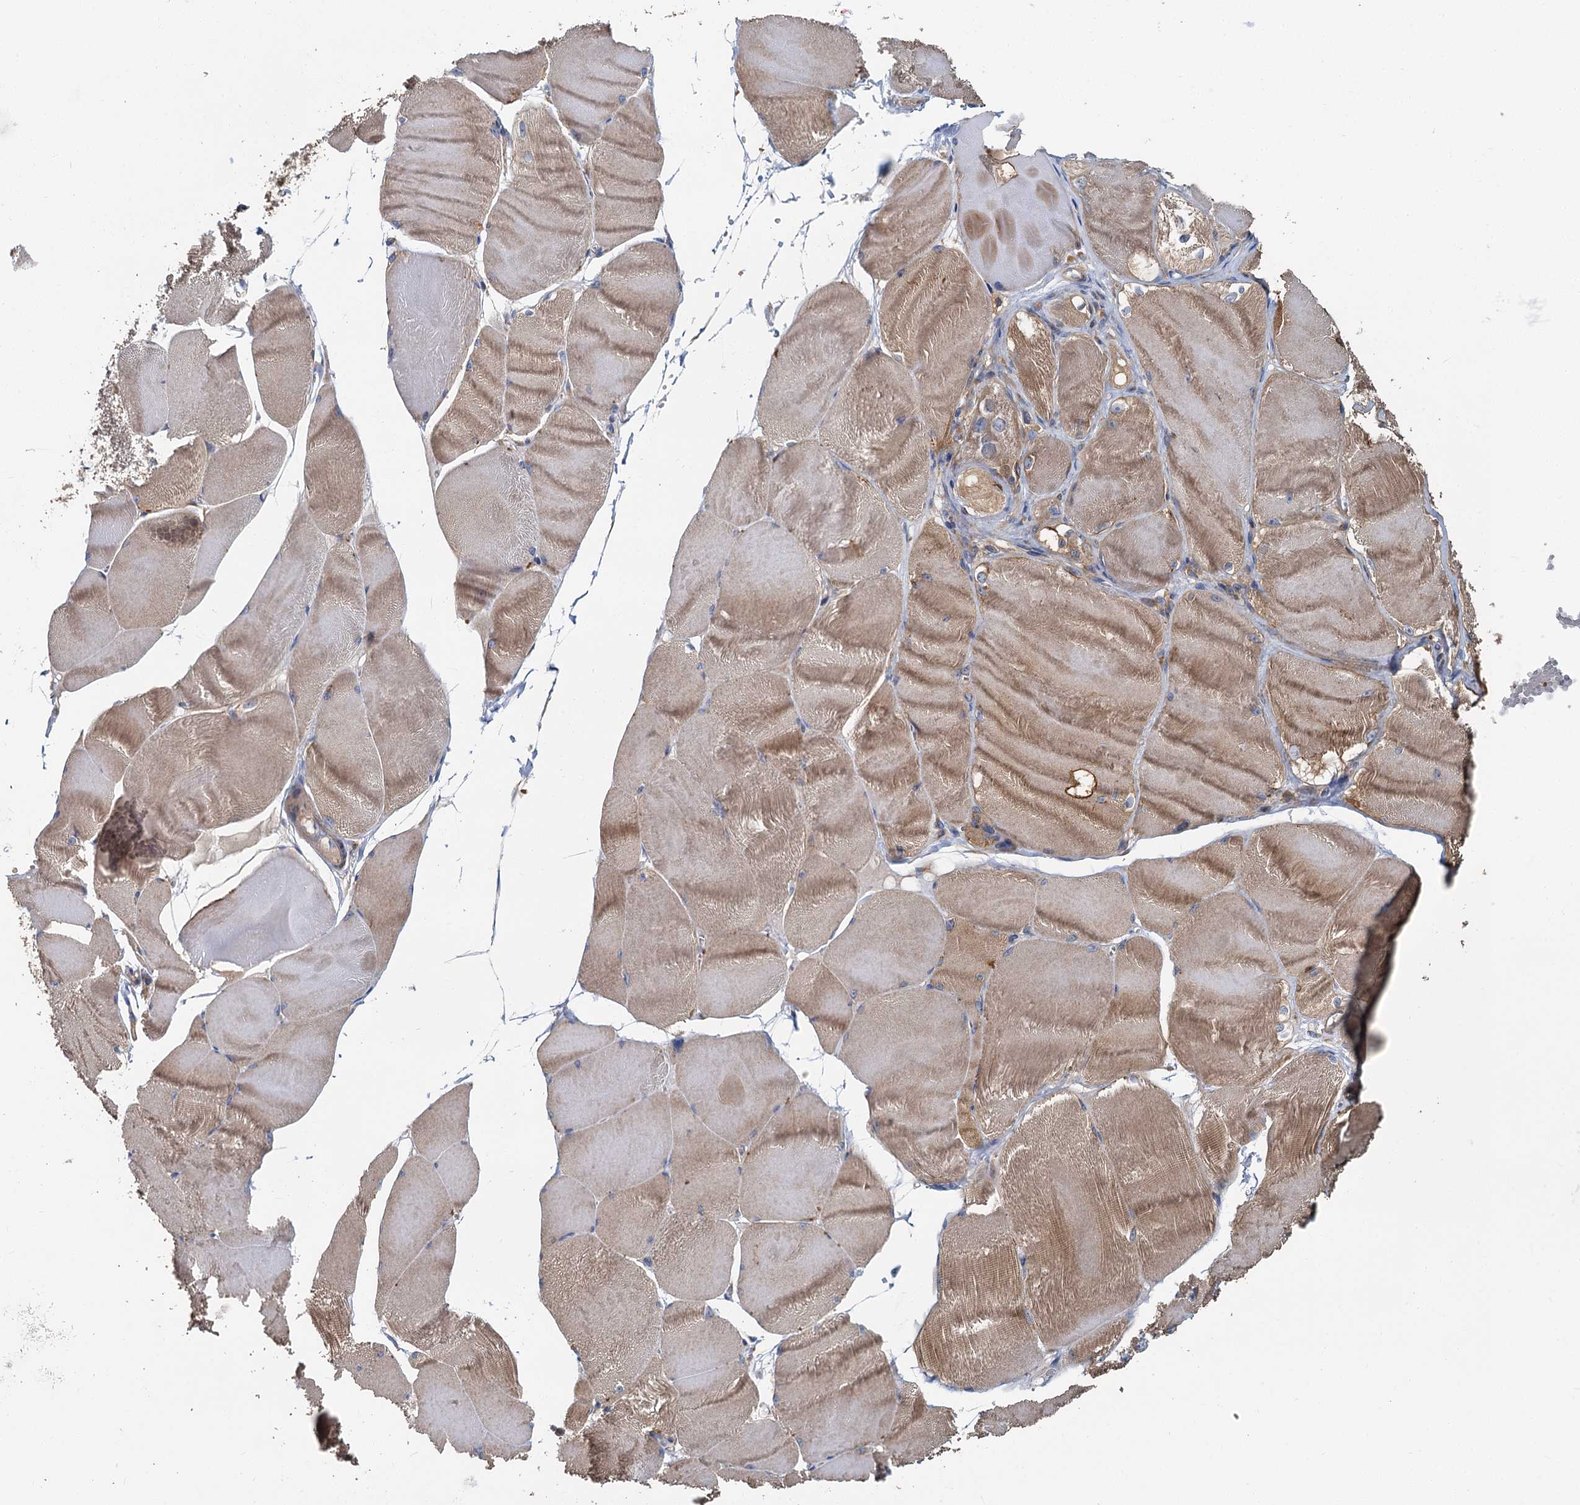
{"staining": {"intensity": "weak", "quantity": "25%-75%", "location": "cytoplasmic/membranous"}, "tissue": "skeletal muscle", "cell_type": "Myocytes", "image_type": "normal", "snomed": [{"axis": "morphology", "description": "Normal tissue, NOS"}, {"axis": "morphology", "description": "Basal cell carcinoma"}, {"axis": "topography", "description": "Skeletal muscle"}], "caption": "Immunohistochemical staining of benign skeletal muscle demonstrates low levels of weak cytoplasmic/membranous staining in about 25%-75% of myocytes. Nuclei are stained in blue.", "gene": "PPIP5K1", "patient": {"sex": "female", "age": 64}}